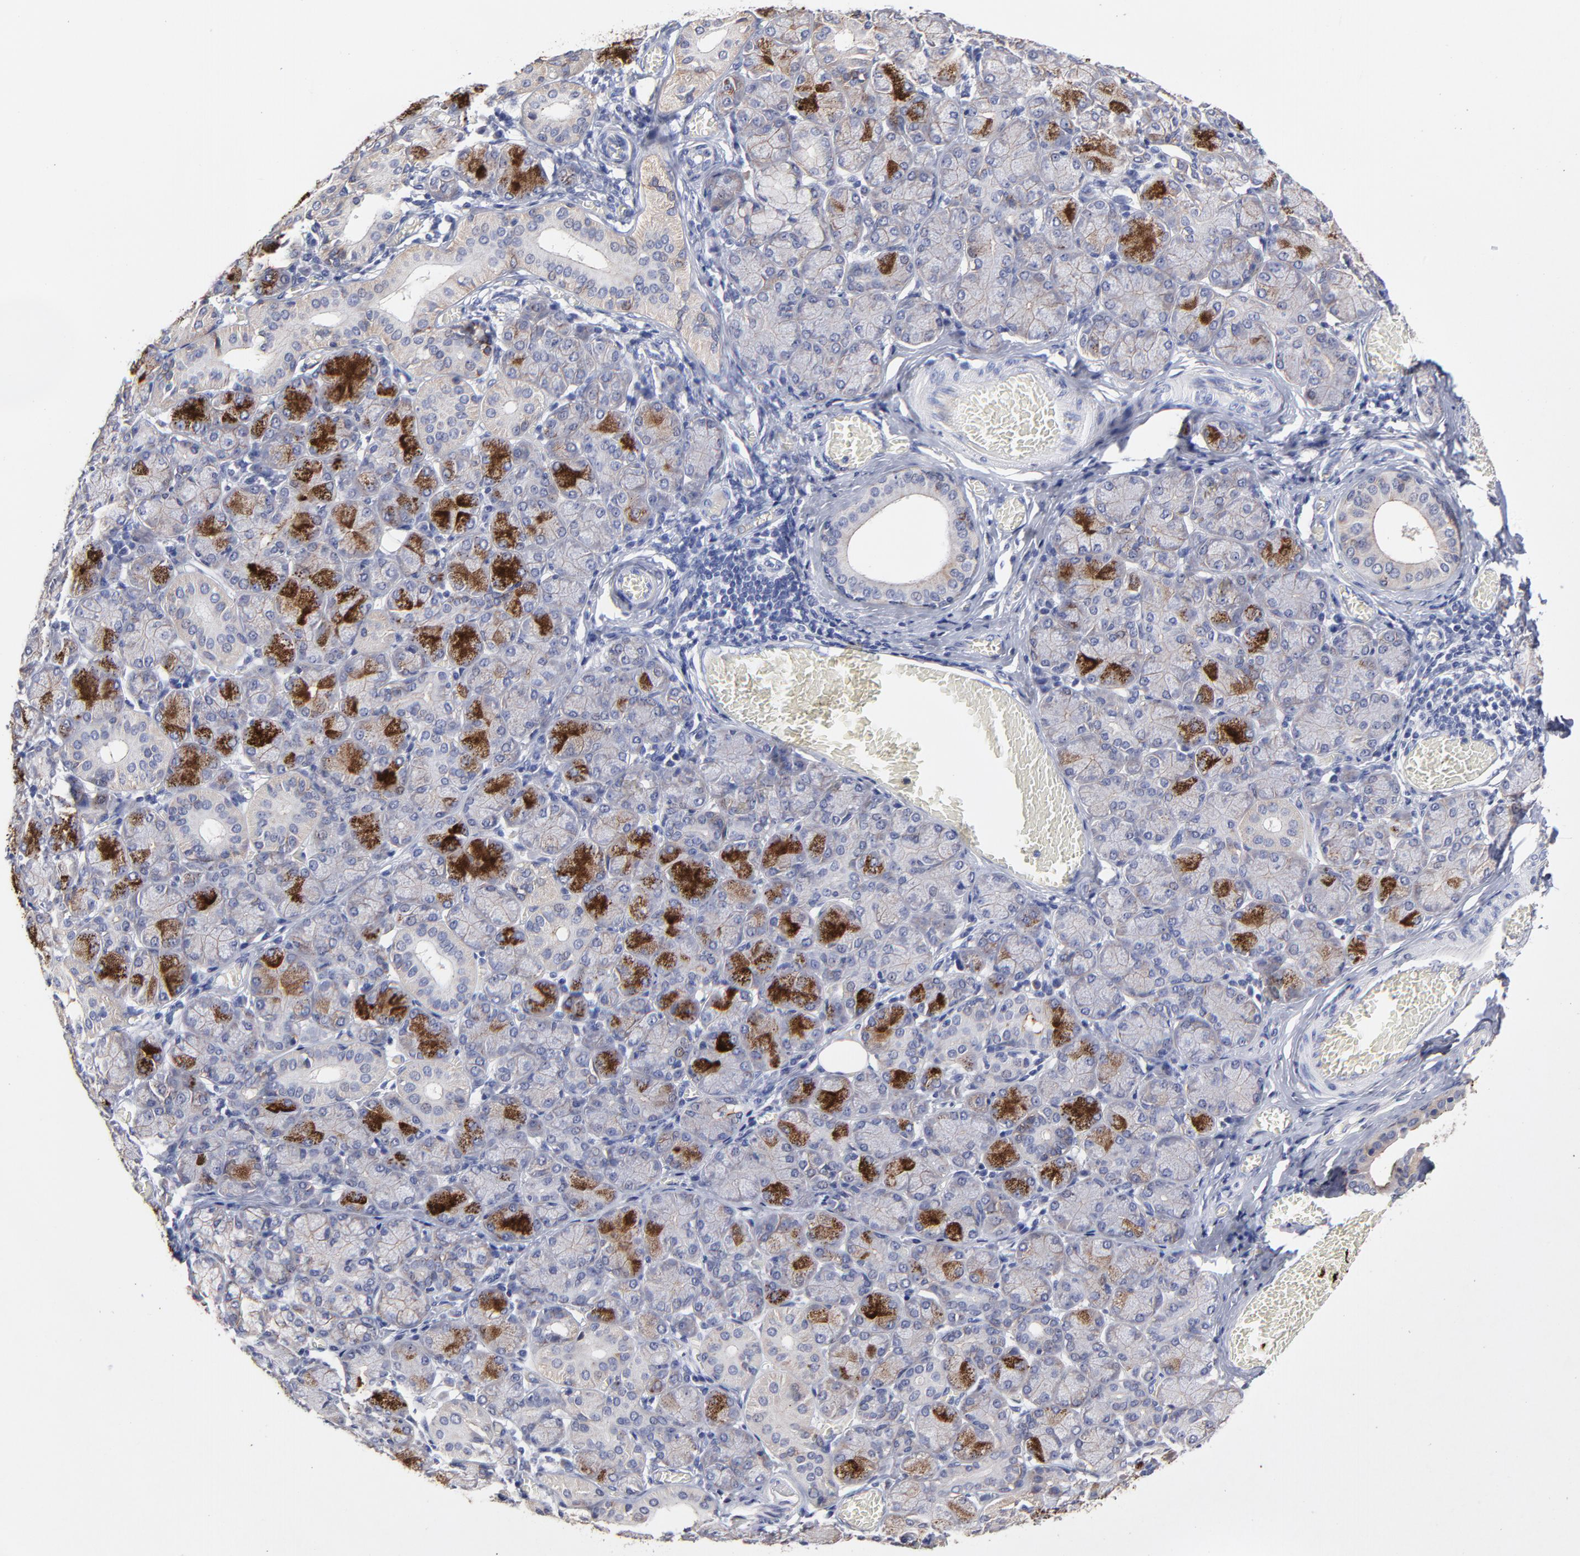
{"staining": {"intensity": "strong", "quantity": "25%-75%", "location": "cytoplasmic/membranous"}, "tissue": "salivary gland", "cell_type": "Glandular cells", "image_type": "normal", "snomed": [{"axis": "morphology", "description": "Normal tissue, NOS"}, {"axis": "topography", "description": "Salivary gland"}], "caption": "Immunohistochemistry (IHC) micrograph of normal salivary gland: human salivary gland stained using immunohistochemistry (IHC) displays high levels of strong protein expression localized specifically in the cytoplasmic/membranous of glandular cells, appearing as a cytoplasmic/membranous brown color.", "gene": "CXADR", "patient": {"sex": "female", "age": 24}}